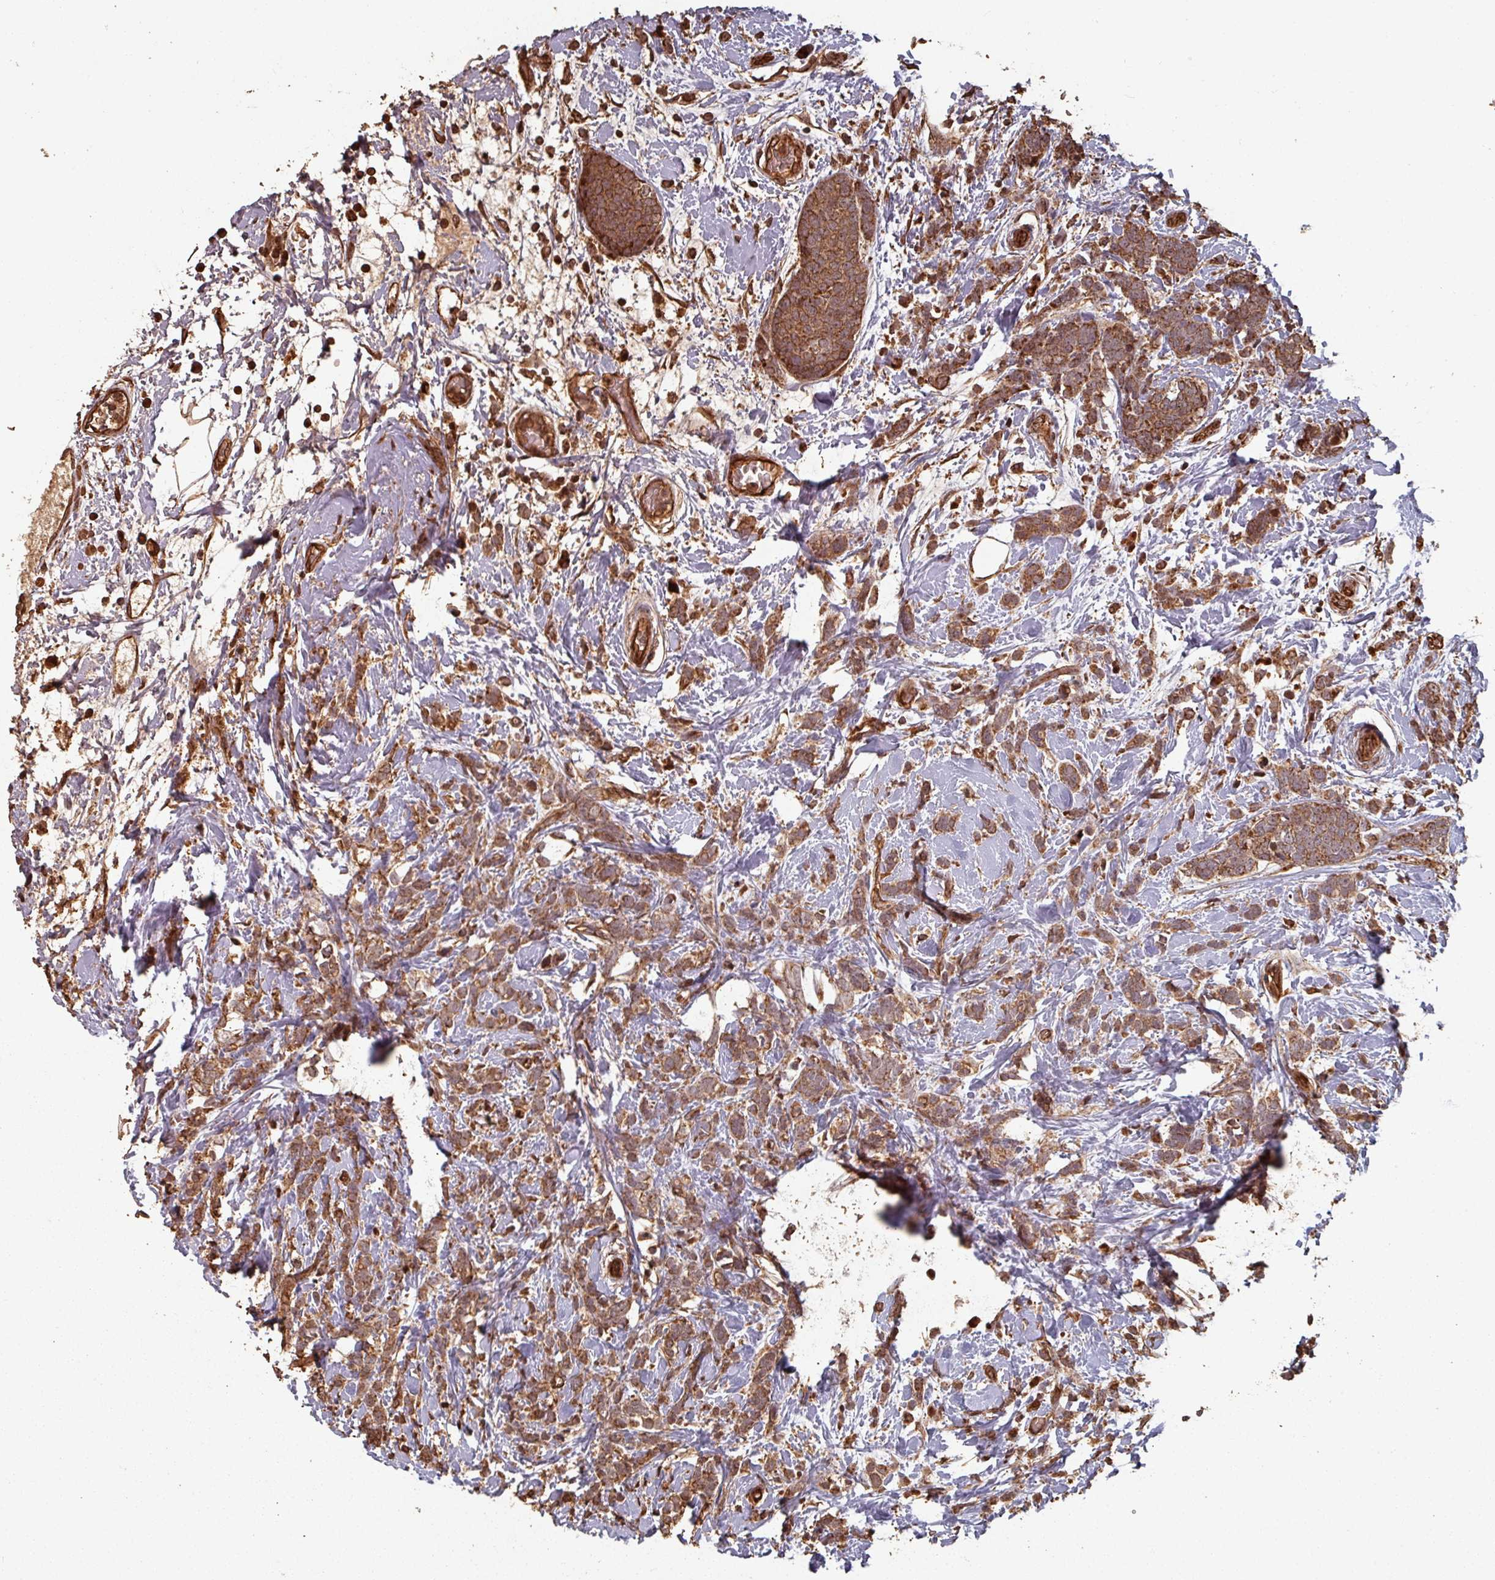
{"staining": {"intensity": "strong", "quantity": ">75%", "location": "cytoplasmic/membranous"}, "tissue": "breast cancer", "cell_type": "Tumor cells", "image_type": "cancer", "snomed": [{"axis": "morphology", "description": "Lobular carcinoma"}, {"axis": "topography", "description": "Breast"}], "caption": "Breast lobular carcinoma was stained to show a protein in brown. There is high levels of strong cytoplasmic/membranous staining in about >75% of tumor cells.", "gene": "EID1", "patient": {"sex": "female", "age": 58}}